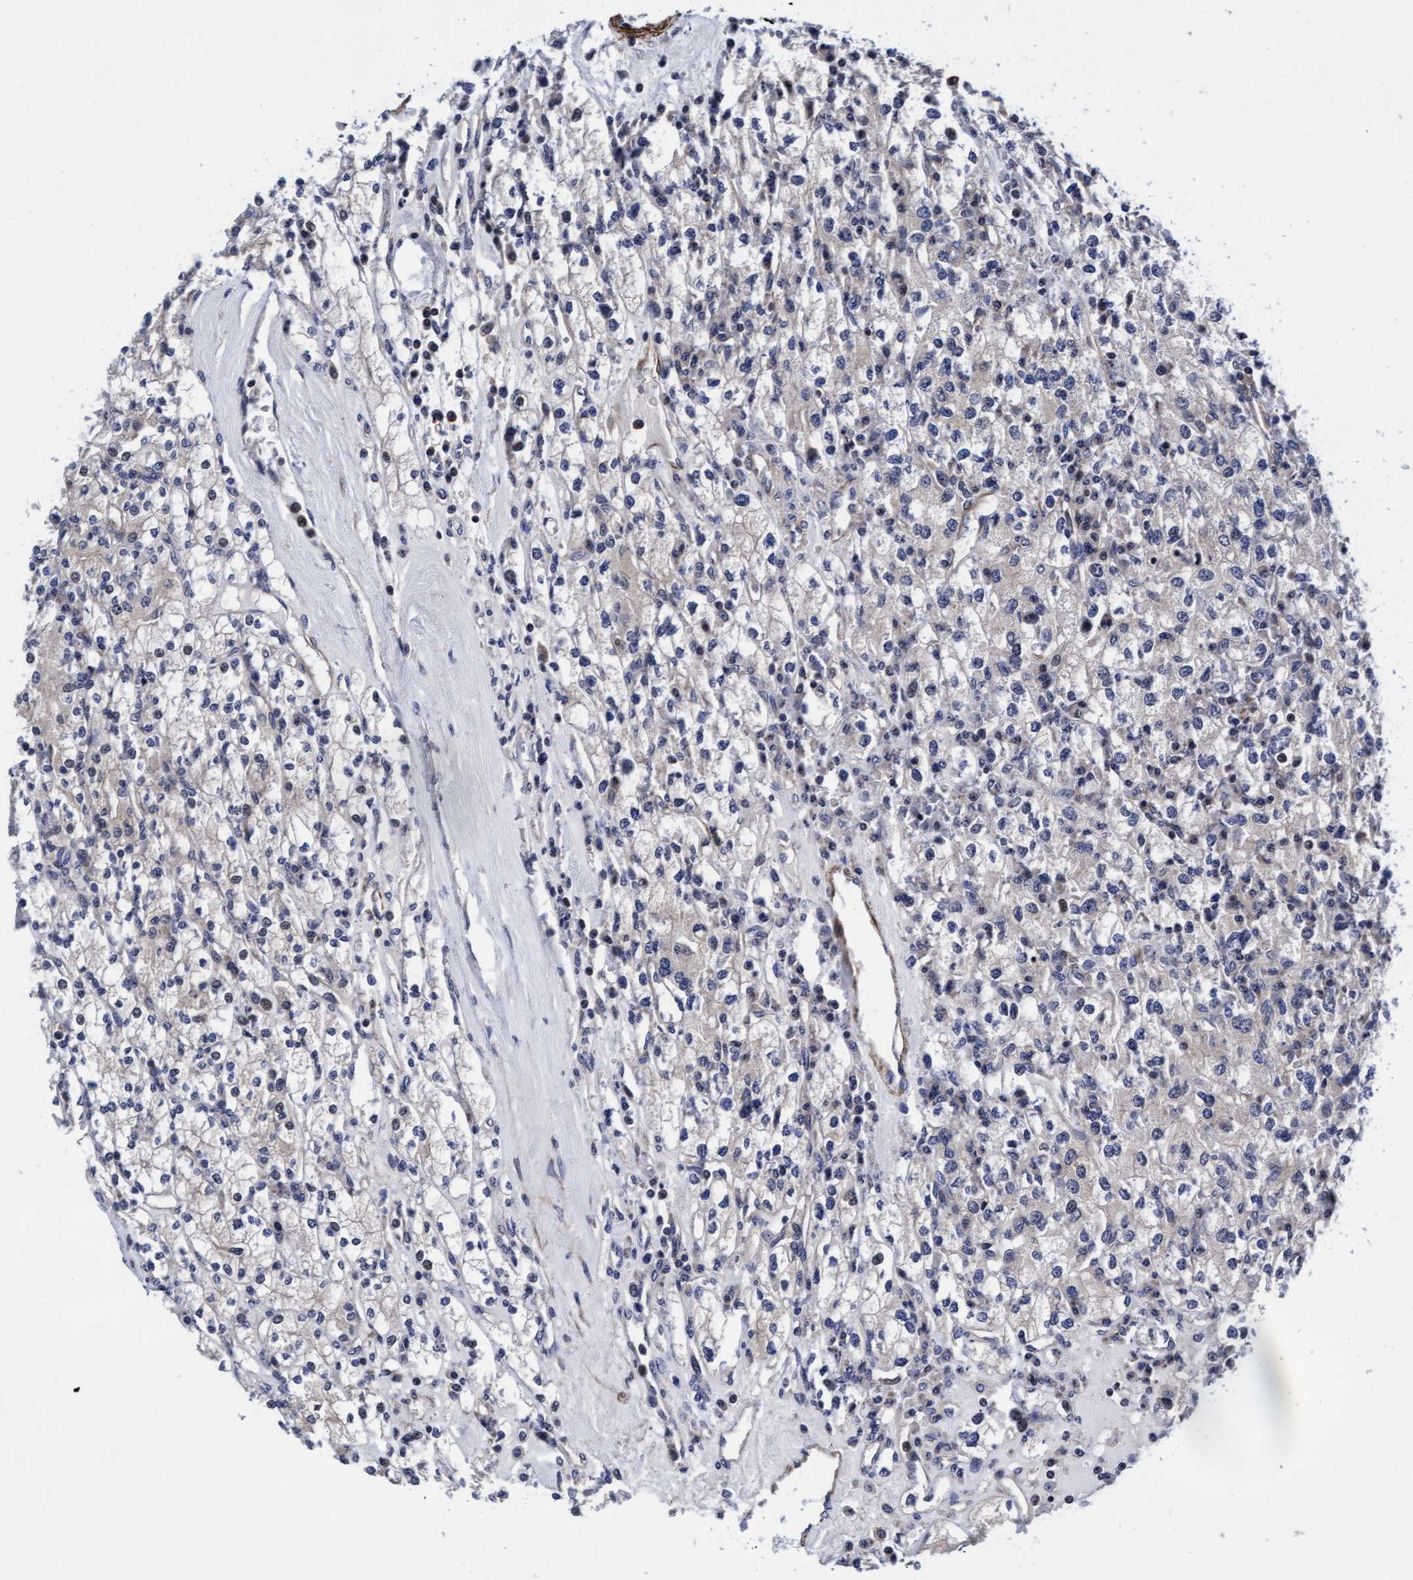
{"staining": {"intensity": "weak", "quantity": "25%-75%", "location": "cytoplasmic/membranous"}, "tissue": "renal cancer", "cell_type": "Tumor cells", "image_type": "cancer", "snomed": [{"axis": "morphology", "description": "Adenocarcinoma, NOS"}, {"axis": "topography", "description": "Kidney"}], "caption": "Adenocarcinoma (renal) tissue shows weak cytoplasmic/membranous staining in approximately 25%-75% of tumor cells (DAB (3,3'-diaminobenzidine) = brown stain, brightfield microscopy at high magnification).", "gene": "EFCAB13", "patient": {"sex": "male", "age": 77}}